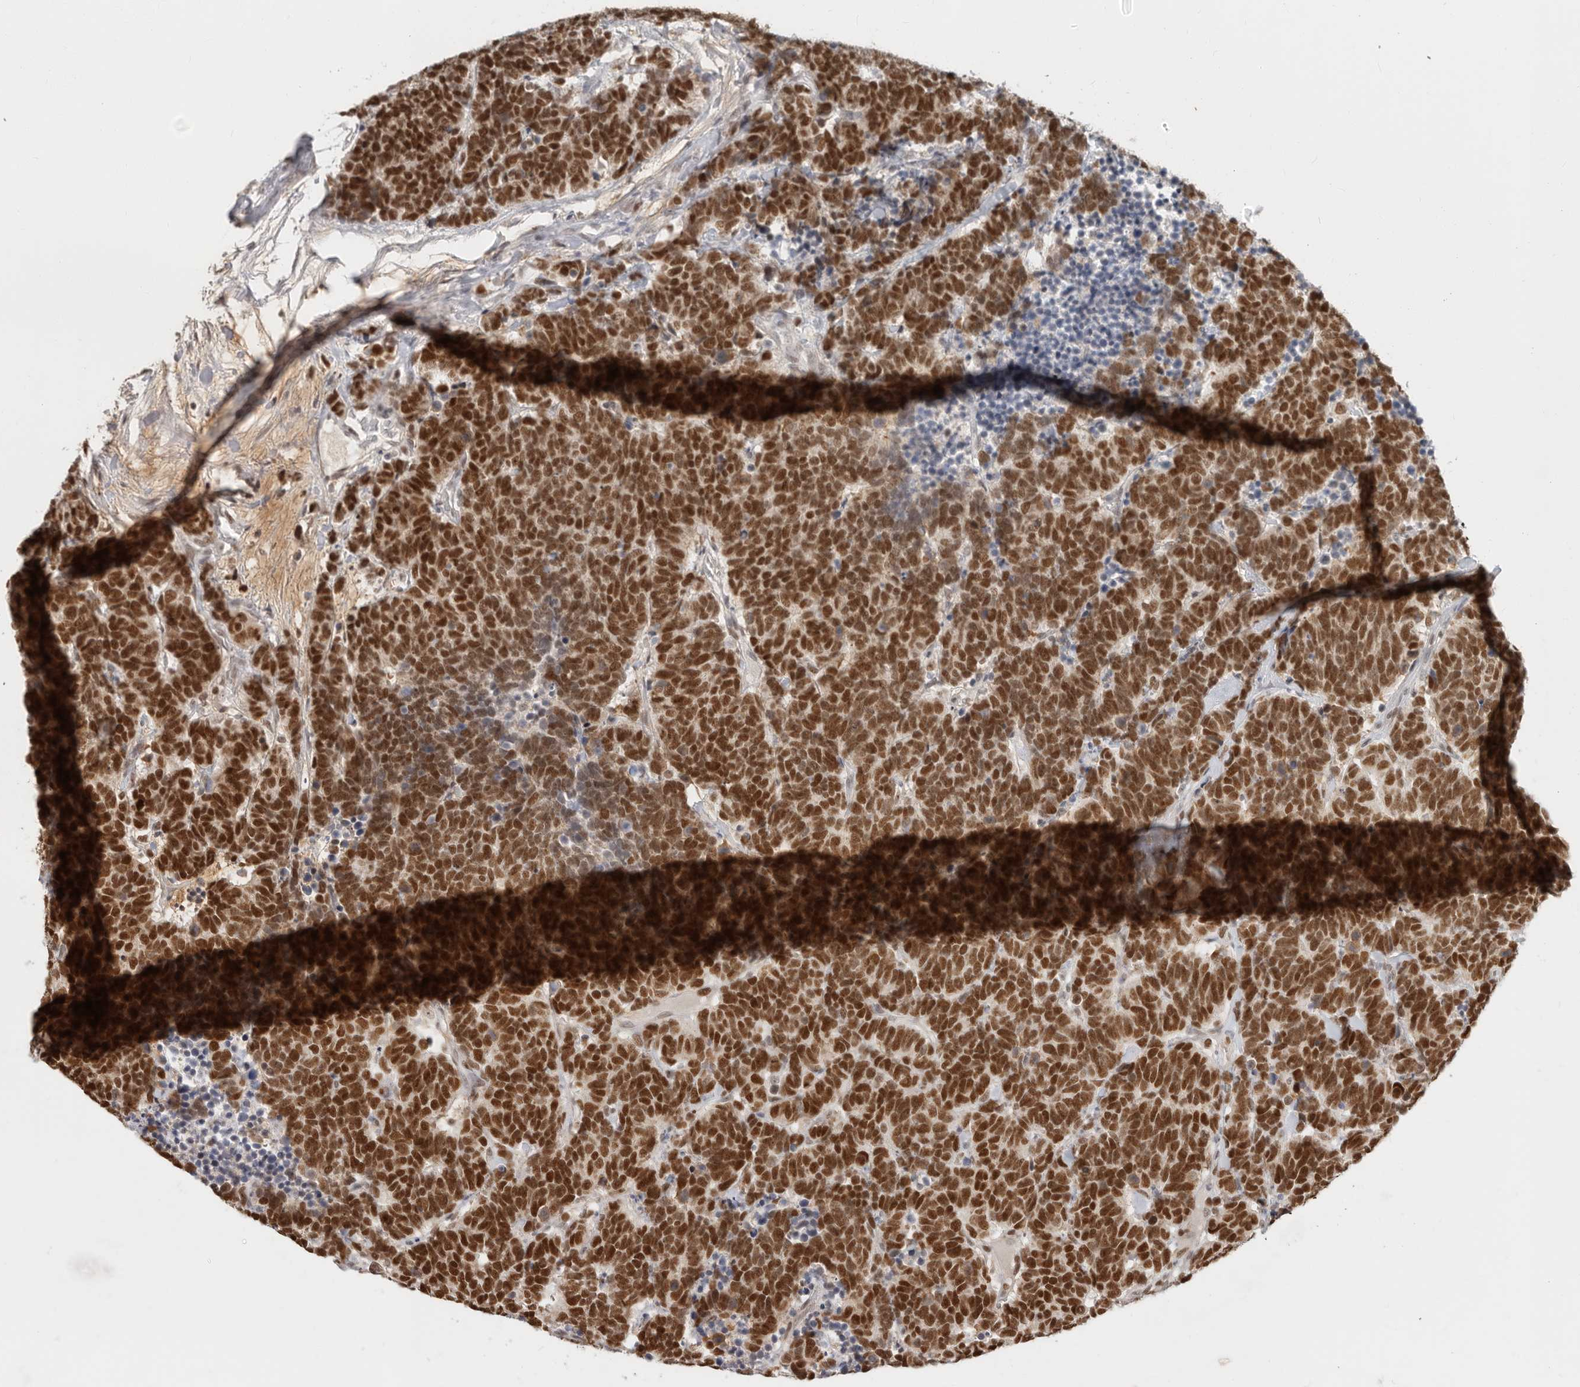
{"staining": {"intensity": "strong", "quantity": ">75%", "location": "nuclear"}, "tissue": "carcinoid", "cell_type": "Tumor cells", "image_type": "cancer", "snomed": [{"axis": "morphology", "description": "Carcinoma, NOS"}, {"axis": "morphology", "description": "Carcinoid, malignant, NOS"}, {"axis": "topography", "description": "Urinary bladder"}], "caption": "Immunohistochemical staining of carcinoma demonstrates strong nuclear protein staining in about >75% of tumor cells. The staining was performed using DAB to visualize the protein expression in brown, while the nuclei were stained in blue with hematoxylin (Magnification: 20x).", "gene": "RFC2", "patient": {"sex": "male", "age": 57}}